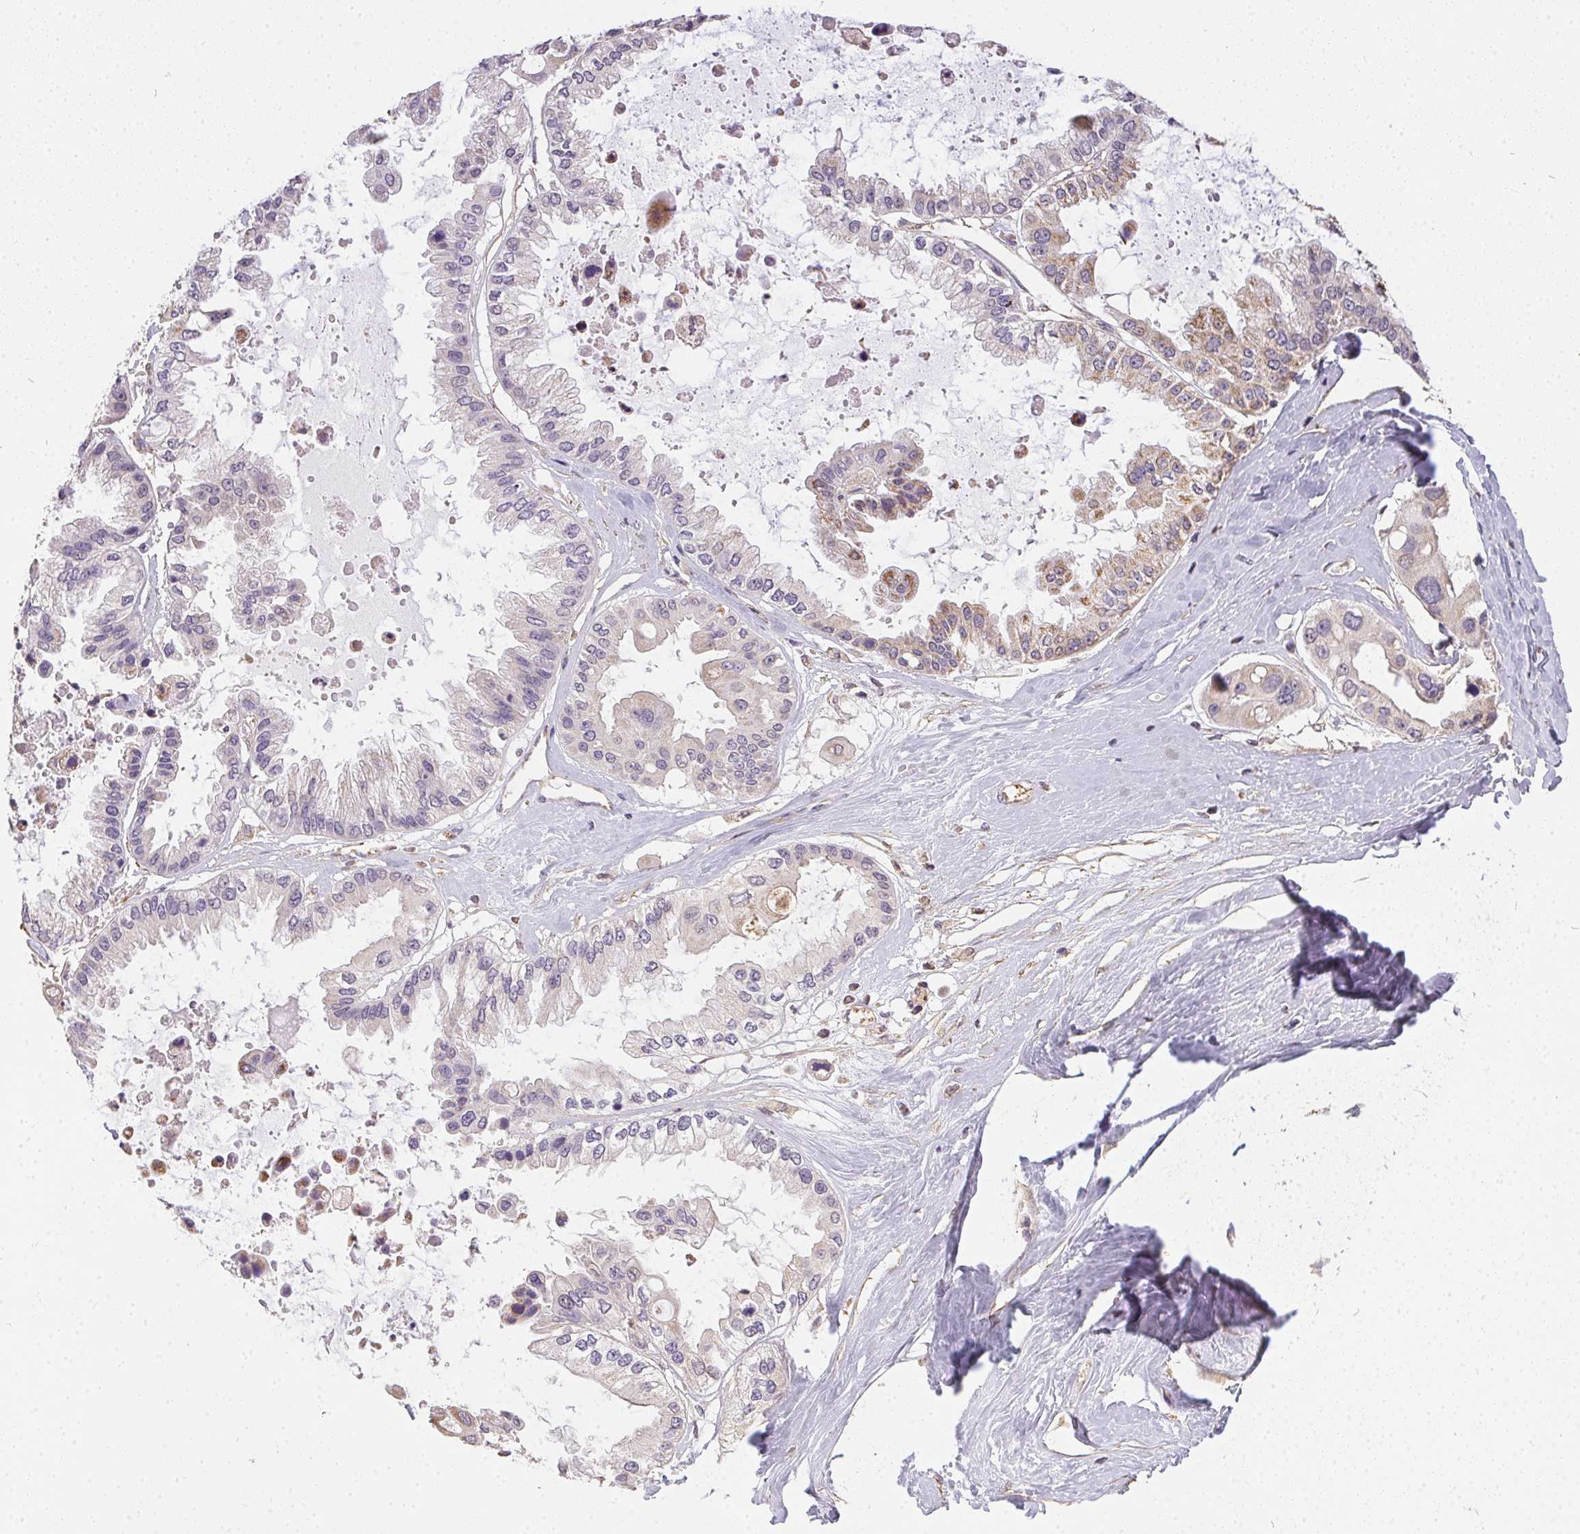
{"staining": {"intensity": "negative", "quantity": "none", "location": "none"}, "tissue": "ovarian cancer", "cell_type": "Tumor cells", "image_type": "cancer", "snomed": [{"axis": "morphology", "description": "Cystadenocarcinoma, serous, NOS"}, {"axis": "topography", "description": "Ovary"}], "caption": "The image exhibits no significant staining in tumor cells of ovarian cancer (serous cystadenocarcinoma).", "gene": "REV3L", "patient": {"sex": "female", "age": 56}}